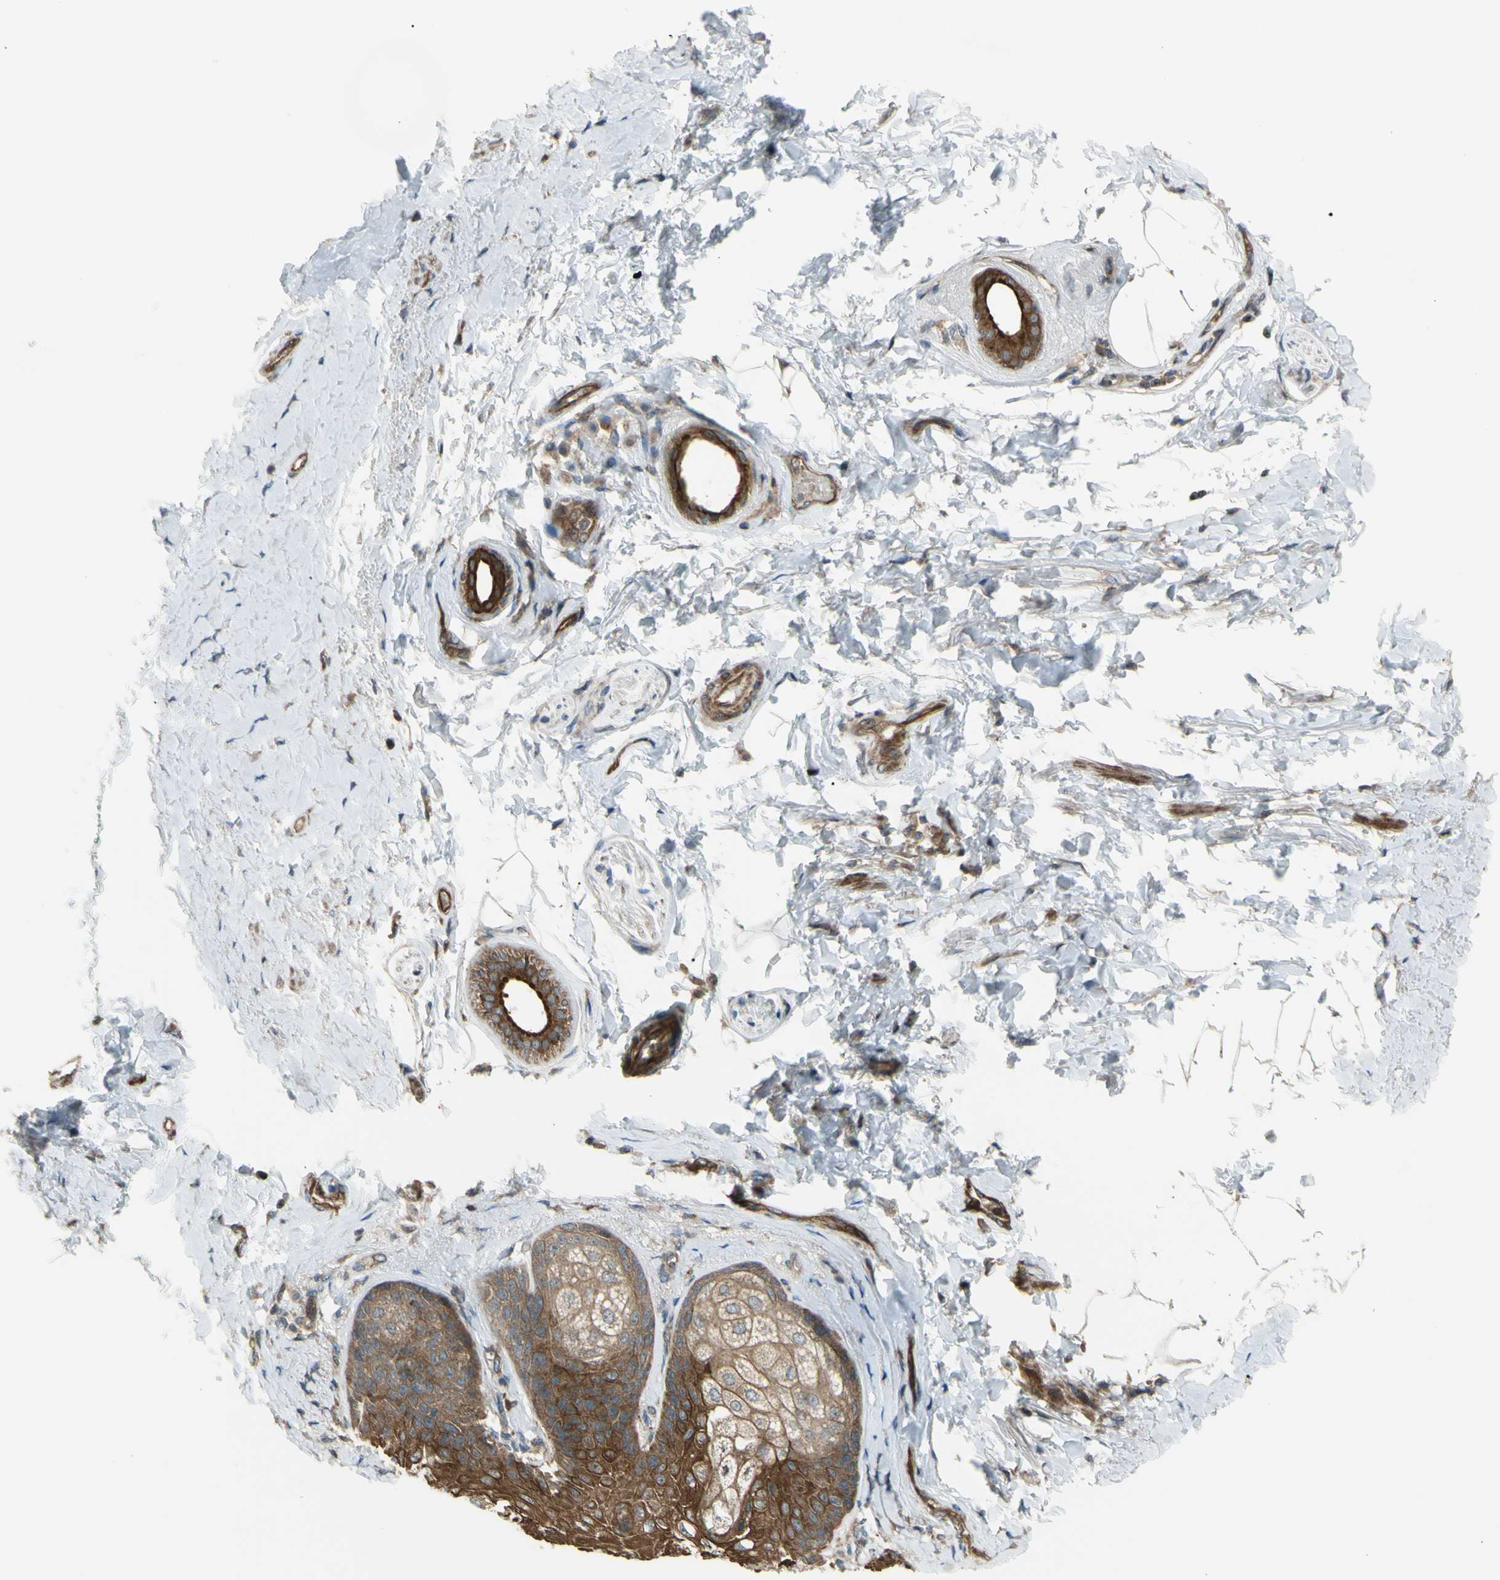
{"staining": {"intensity": "strong", "quantity": ">75%", "location": "cytoplasmic/membranous"}, "tissue": "skin", "cell_type": "Epidermal cells", "image_type": "normal", "snomed": [{"axis": "morphology", "description": "Normal tissue, NOS"}, {"axis": "topography", "description": "Anal"}], "caption": "Protein analysis of unremarkable skin displays strong cytoplasmic/membranous positivity in about >75% of epidermal cells.", "gene": "FLII", "patient": {"sex": "male", "age": 69}}